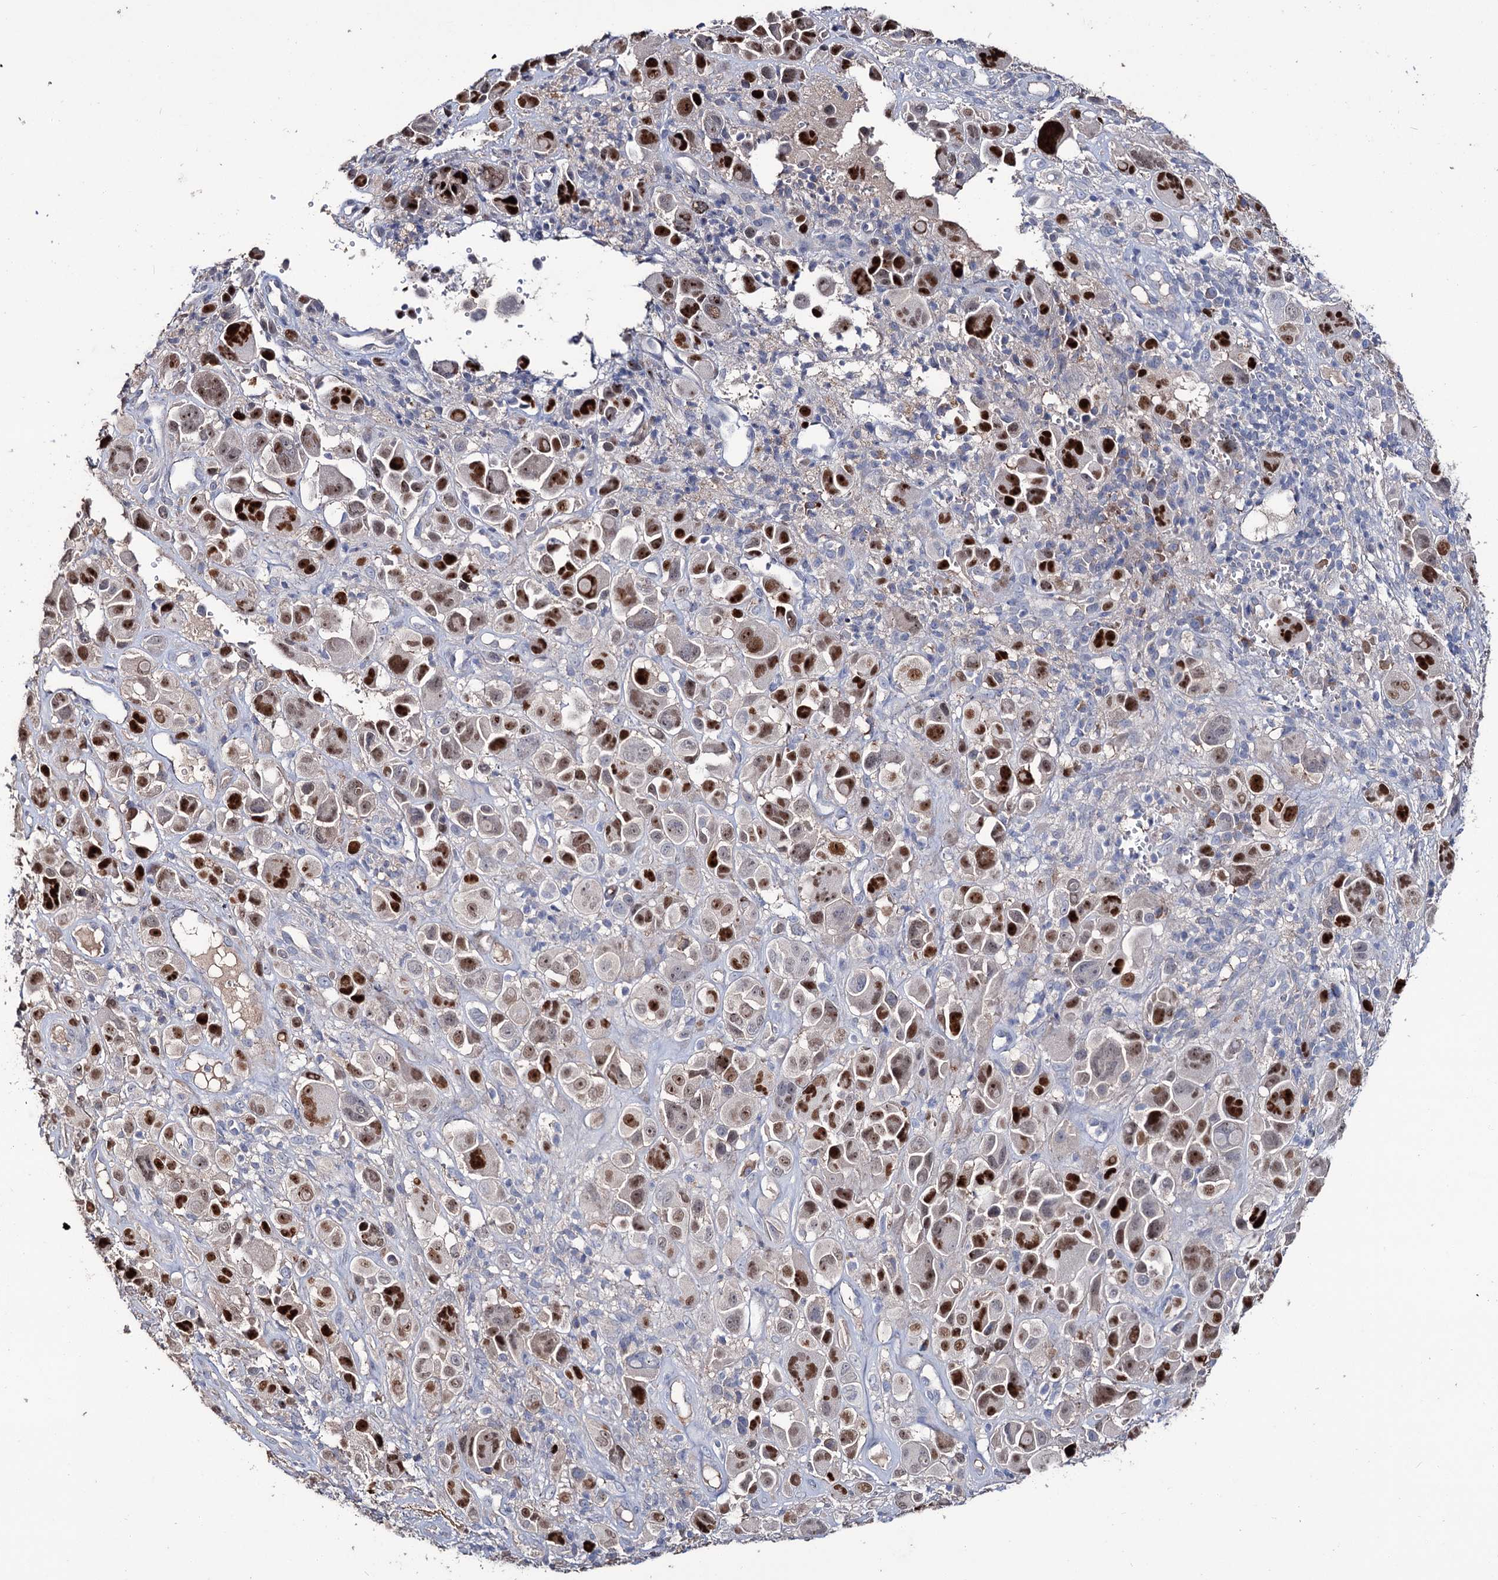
{"staining": {"intensity": "strong", "quantity": "25%-75%", "location": "nuclear"}, "tissue": "melanoma", "cell_type": "Tumor cells", "image_type": "cancer", "snomed": [{"axis": "morphology", "description": "Malignant melanoma, NOS"}, {"axis": "topography", "description": "Skin of trunk"}], "caption": "Immunohistochemistry (IHC) histopathology image of human melanoma stained for a protein (brown), which shows high levels of strong nuclear staining in about 25%-75% of tumor cells.", "gene": "EPB41L5", "patient": {"sex": "male", "age": 71}}